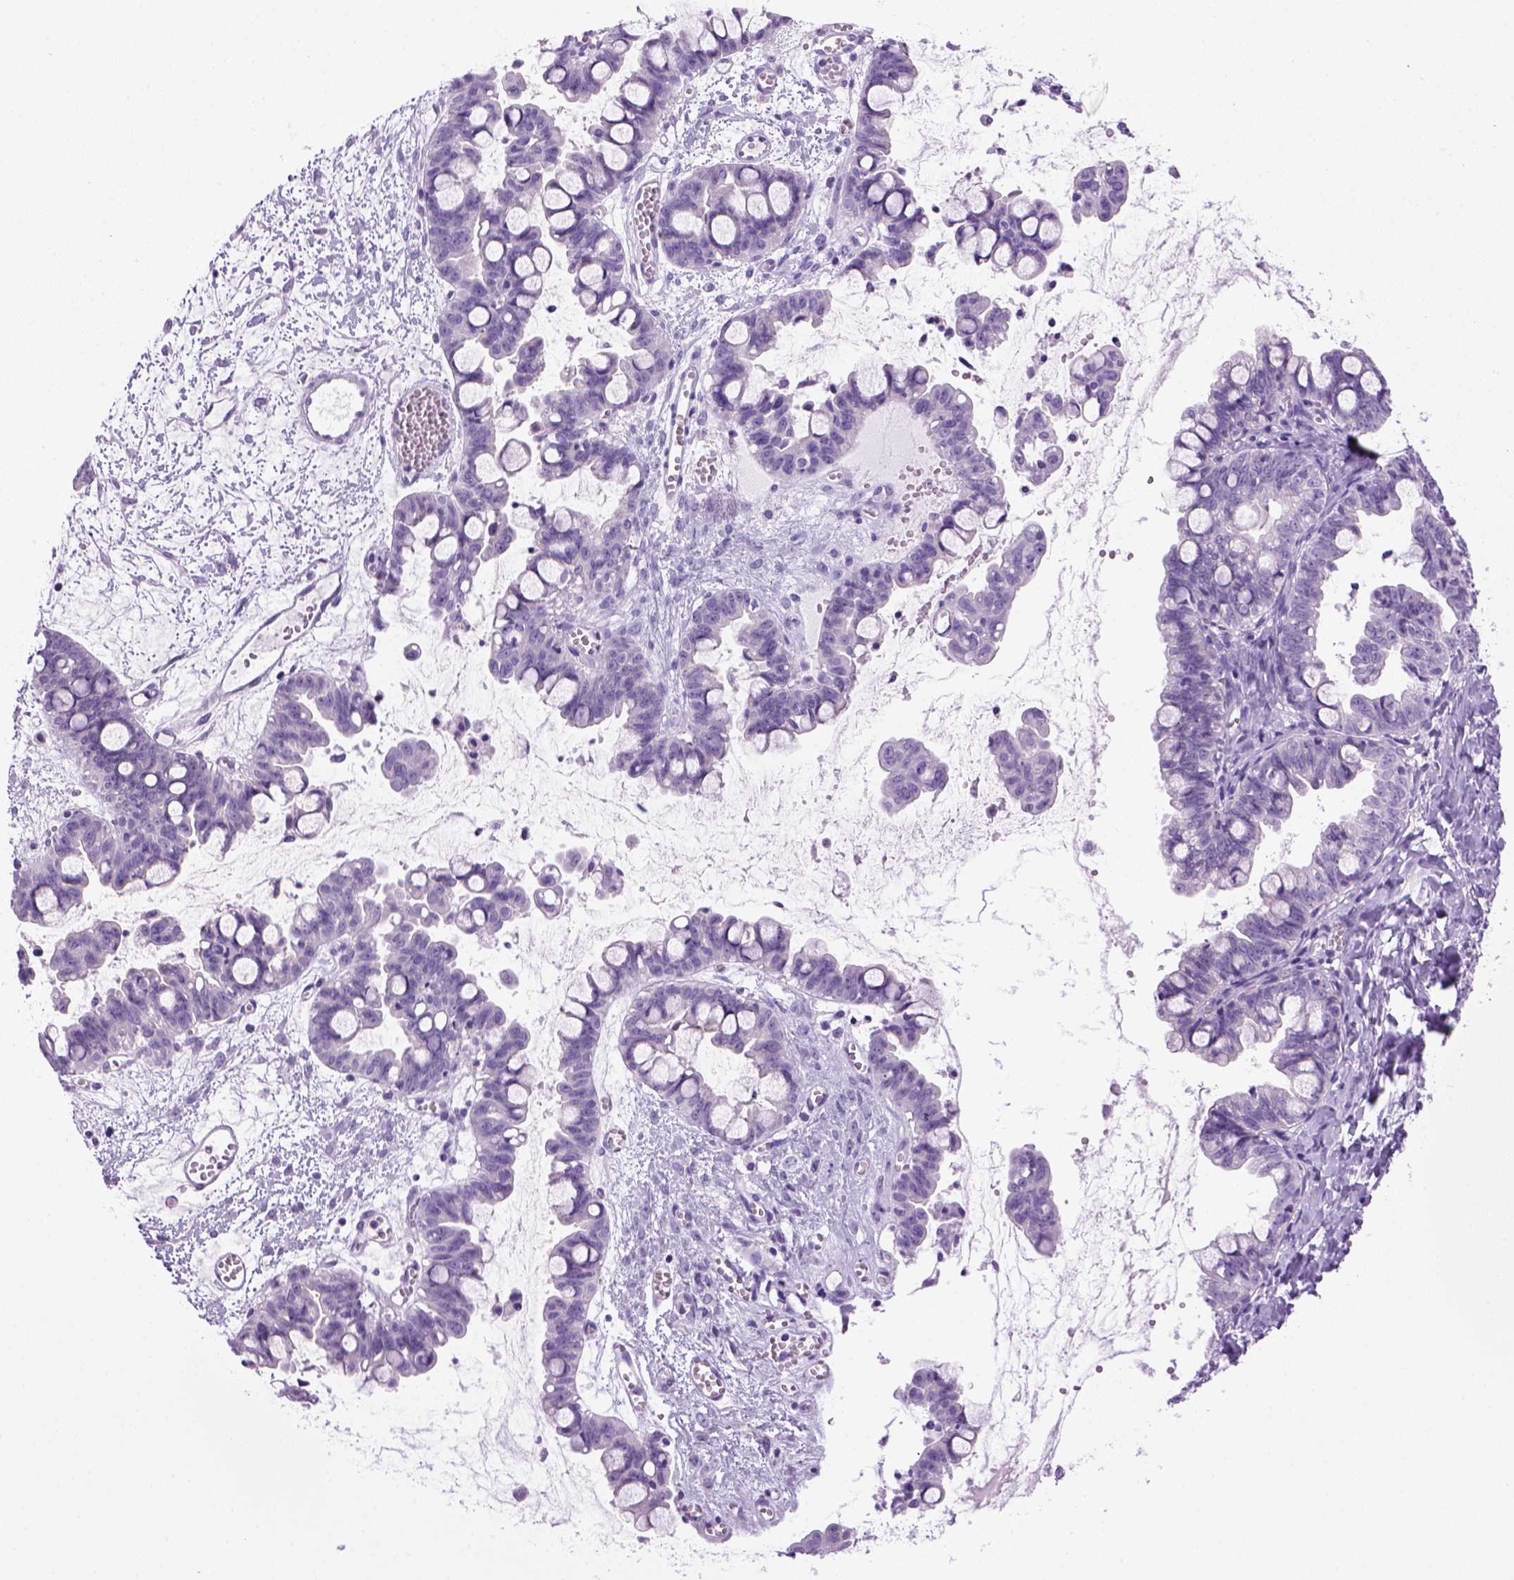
{"staining": {"intensity": "negative", "quantity": "none", "location": "none"}, "tissue": "ovarian cancer", "cell_type": "Tumor cells", "image_type": "cancer", "snomed": [{"axis": "morphology", "description": "Cystadenocarcinoma, mucinous, NOS"}, {"axis": "topography", "description": "Ovary"}], "caption": "Tumor cells are negative for protein expression in human ovarian mucinous cystadenocarcinoma.", "gene": "SGCG", "patient": {"sex": "female", "age": 63}}